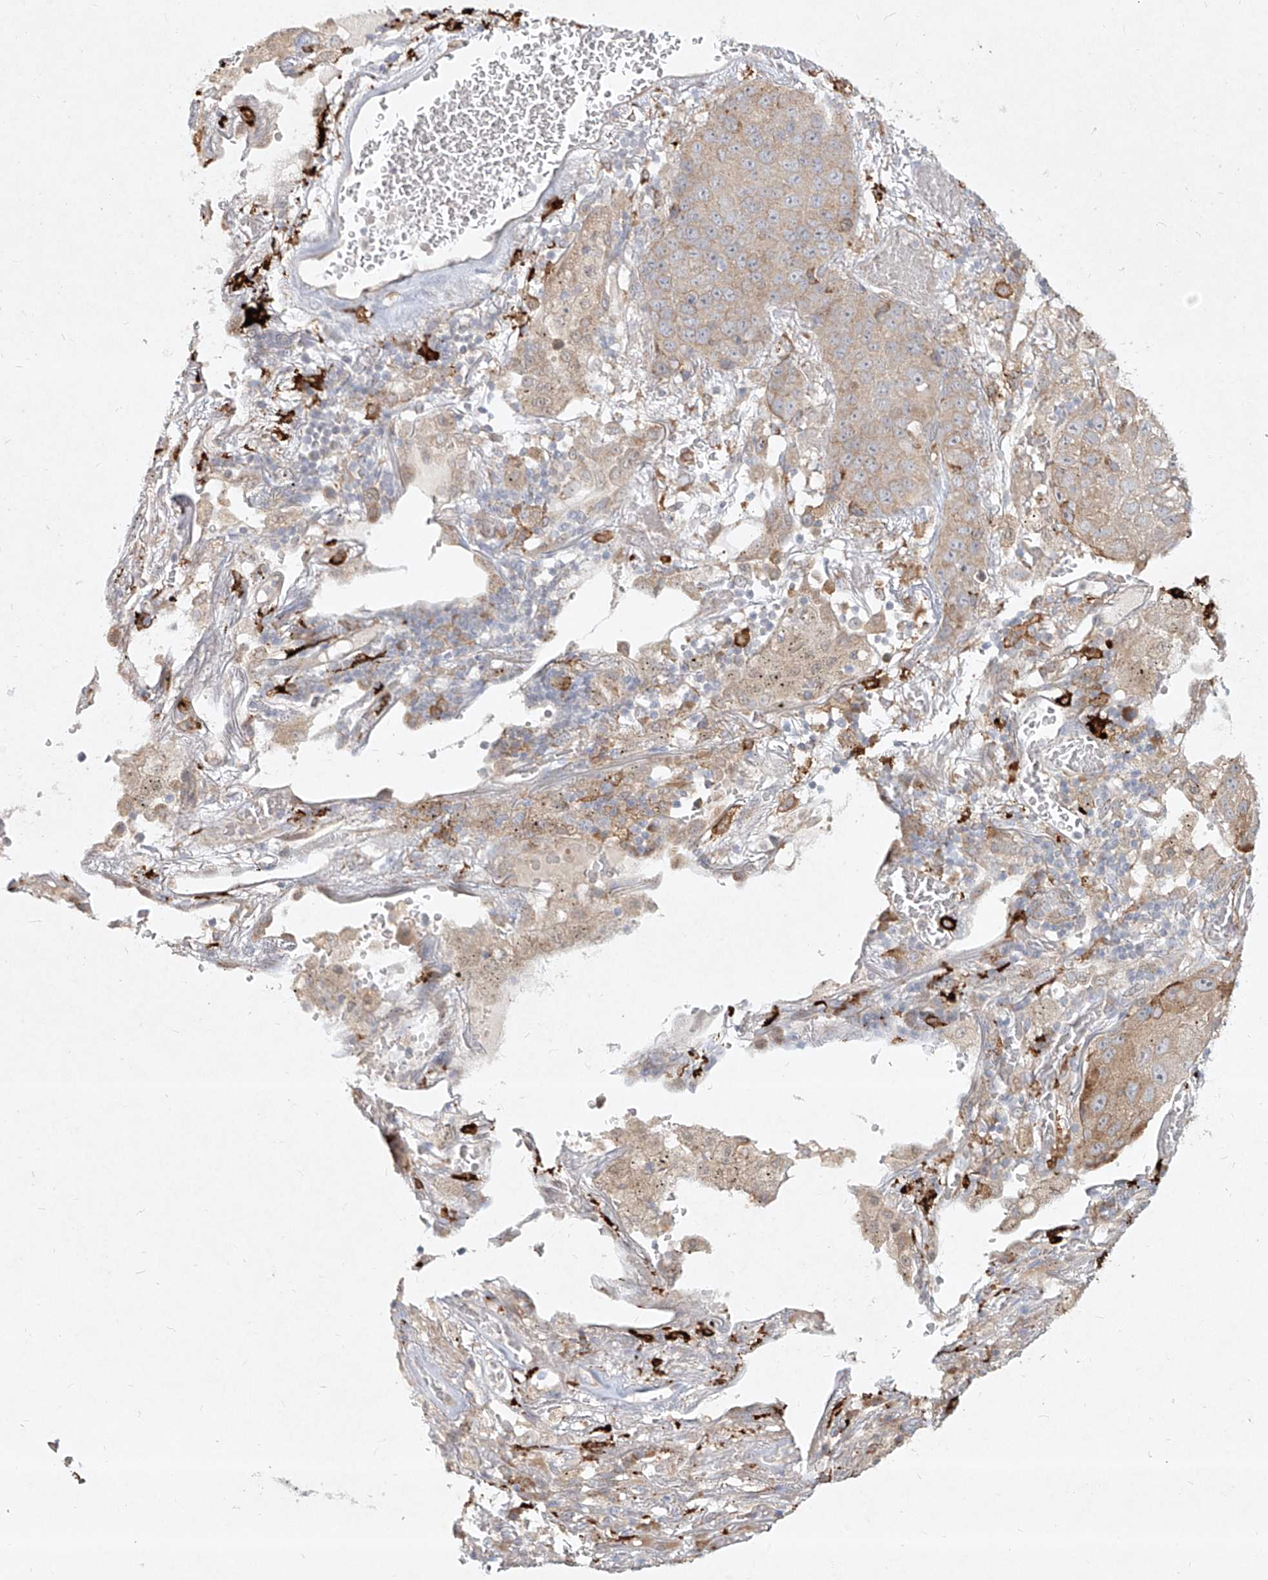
{"staining": {"intensity": "moderate", "quantity": "<25%", "location": "cytoplasmic/membranous"}, "tissue": "lung cancer", "cell_type": "Tumor cells", "image_type": "cancer", "snomed": [{"axis": "morphology", "description": "Squamous cell carcinoma, NOS"}, {"axis": "topography", "description": "Lung"}], "caption": "An image of human squamous cell carcinoma (lung) stained for a protein reveals moderate cytoplasmic/membranous brown staining in tumor cells.", "gene": "CD209", "patient": {"sex": "male", "age": 57}}